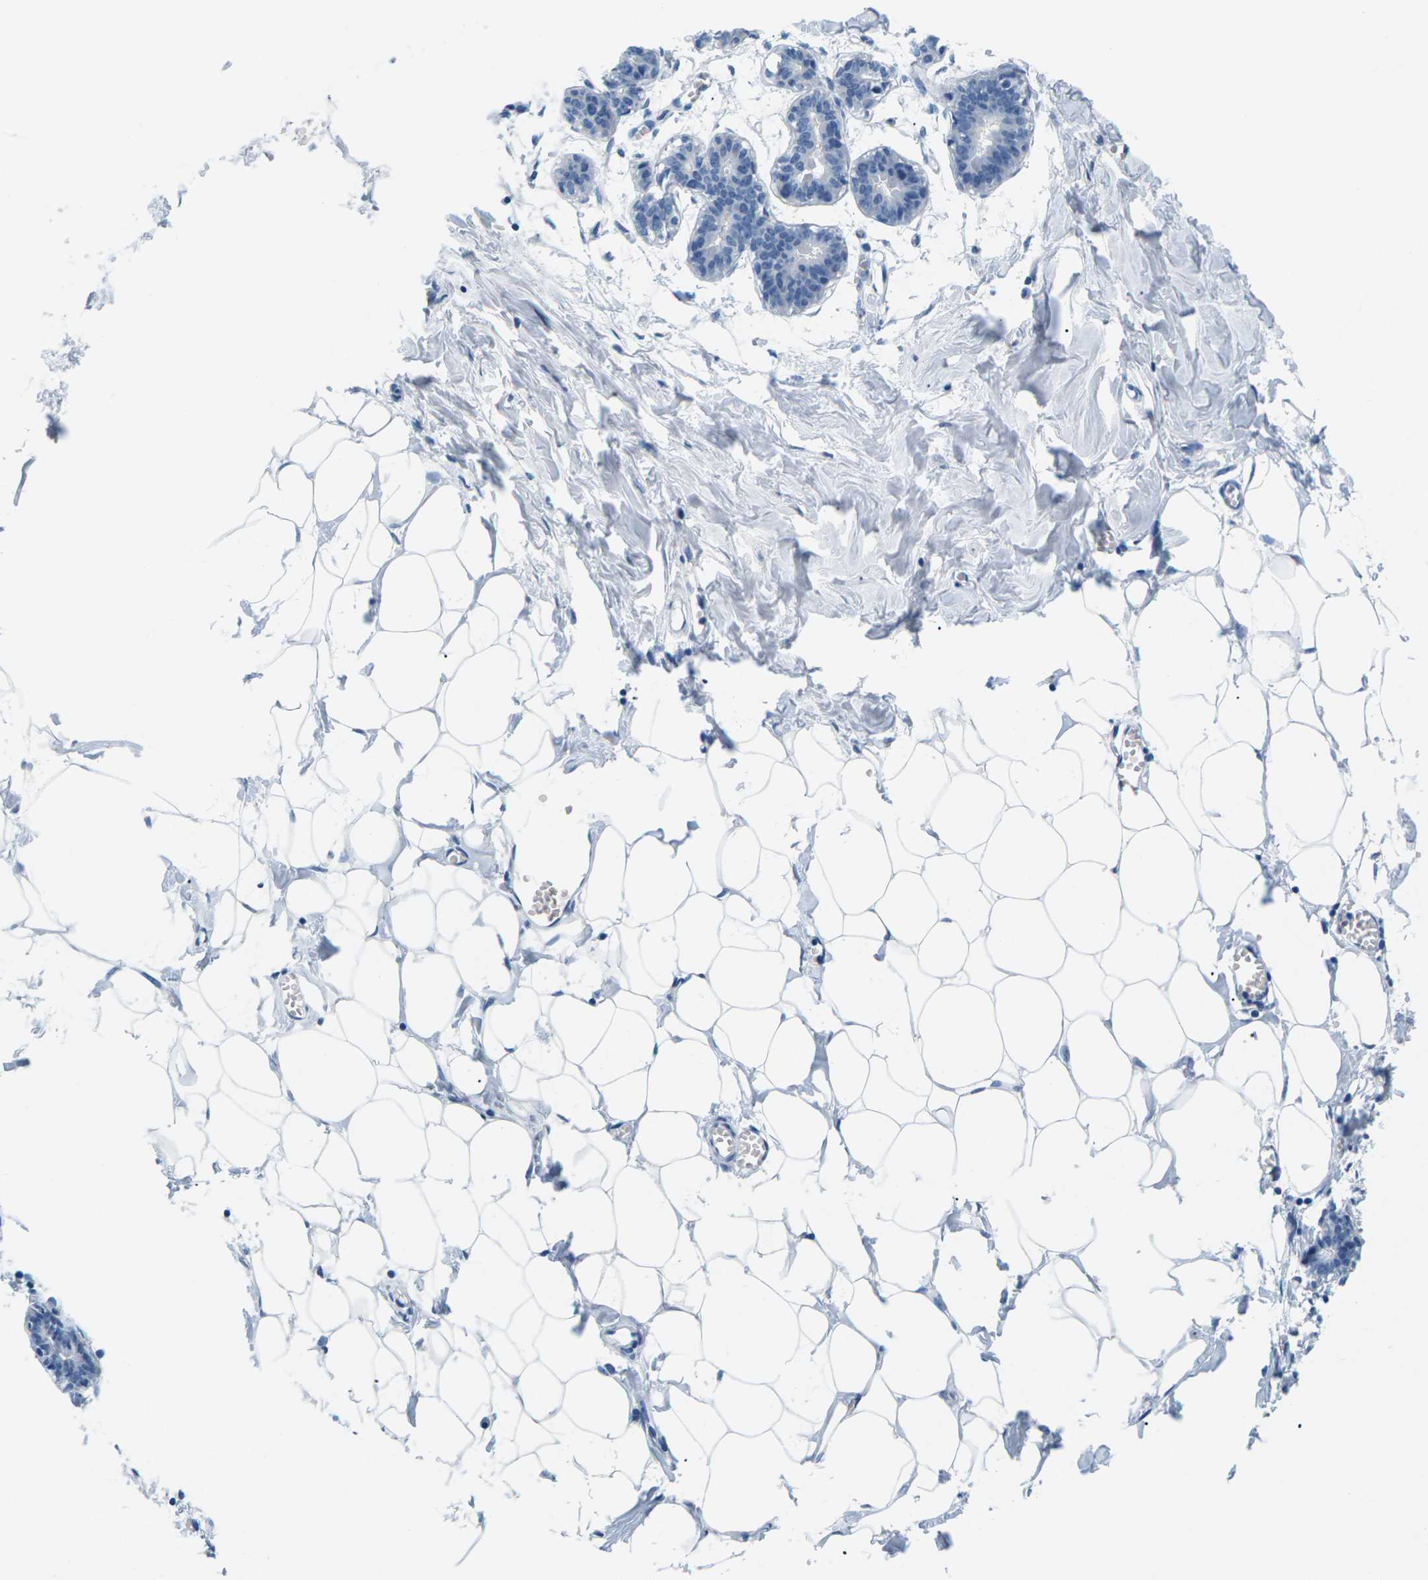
{"staining": {"intensity": "negative", "quantity": "none", "location": "none"}, "tissue": "breast", "cell_type": "Adipocytes", "image_type": "normal", "snomed": [{"axis": "morphology", "description": "Normal tissue, NOS"}, {"axis": "topography", "description": "Breast"}], "caption": "Unremarkable breast was stained to show a protein in brown. There is no significant positivity in adipocytes. (DAB (3,3'-diaminobenzidine) immunohistochemistry (IHC) visualized using brightfield microscopy, high magnification).", "gene": "SLC12A1", "patient": {"sex": "female", "age": 27}}